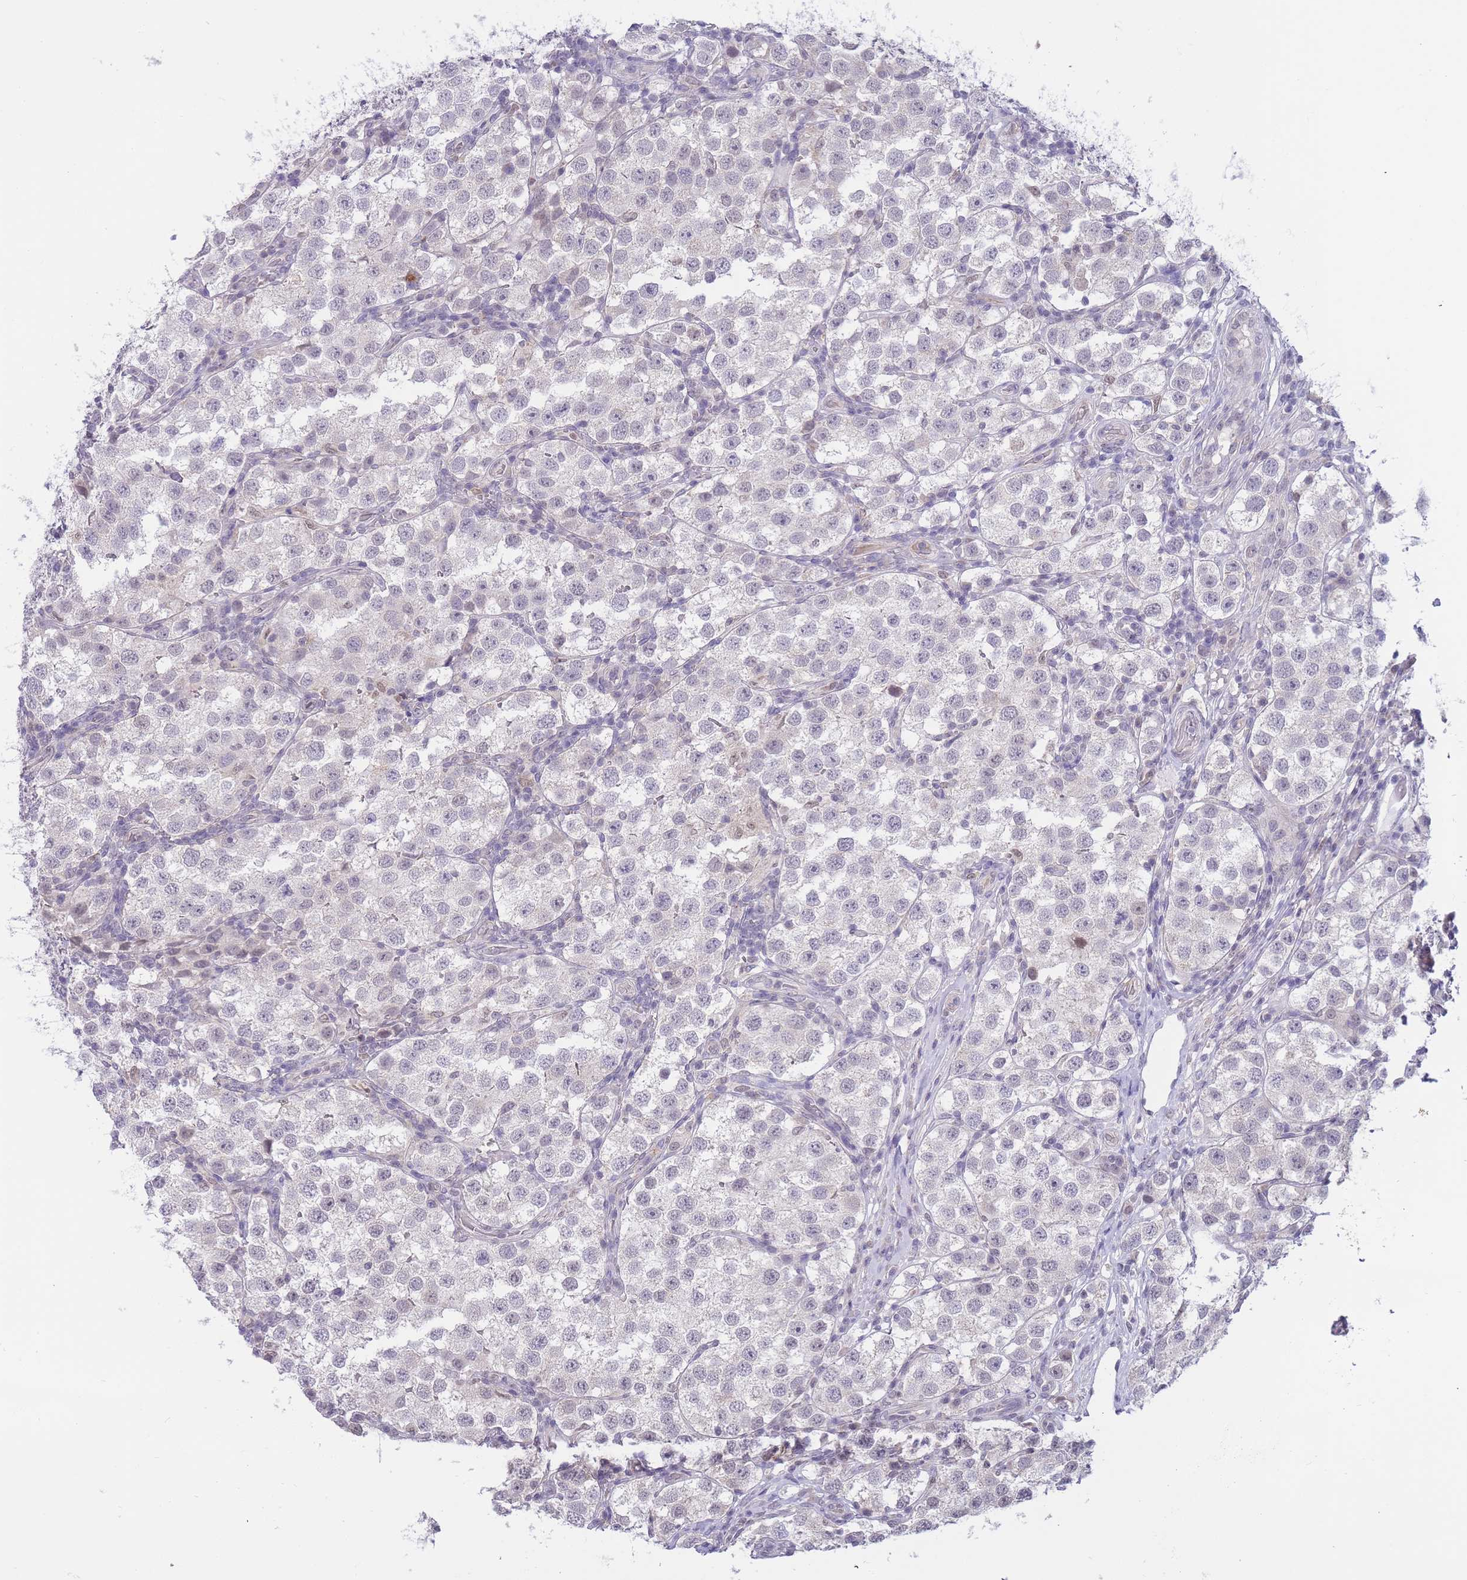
{"staining": {"intensity": "negative", "quantity": "none", "location": "none"}, "tissue": "testis cancer", "cell_type": "Tumor cells", "image_type": "cancer", "snomed": [{"axis": "morphology", "description": "Seminoma, NOS"}, {"axis": "topography", "description": "Testis"}], "caption": "This is a photomicrograph of immunohistochemistry (IHC) staining of seminoma (testis), which shows no positivity in tumor cells. Brightfield microscopy of IHC stained with DAB (3,3'-diaminobenzidine) (brown) and hematoxylin (blue), captured at high magnification.", "gene": "GOLGA6L25", "patient": {"sex": "male", "age": 37}}